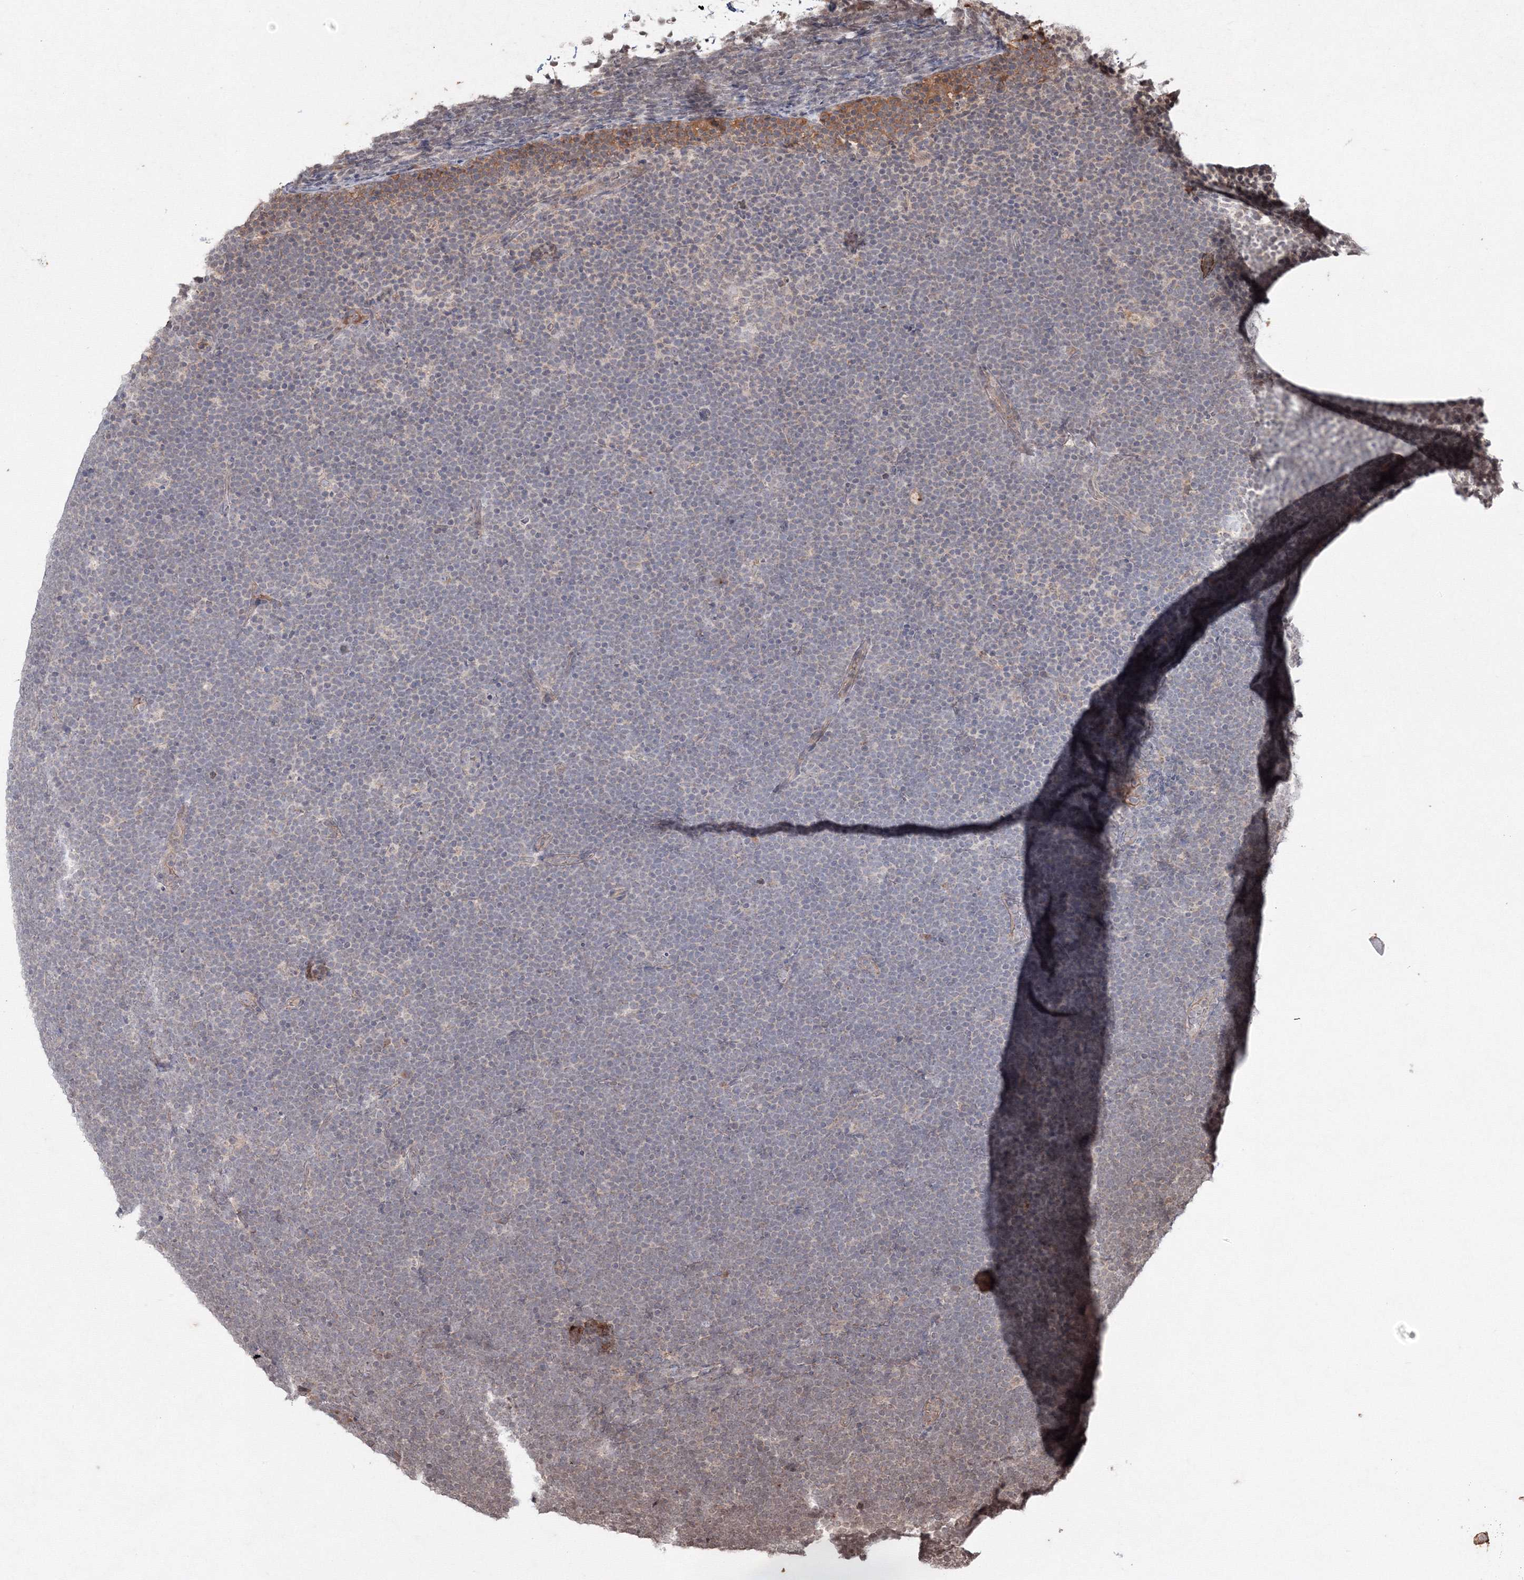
{"staining": {"intensity": "negative", "quantity": "none", "location": "none"}, "tissue": "lymphoma", "cell_type": "Tumor cells", "image_type": "cancer", "snomed": [{"axis": "morphology", "description": "Malignant lymphoma, non-Hodgkin's type, High grade"}, {"axis": "topography", "description": "Lymph node"}], "caption": "Immunohistochemical staining of human lymphoma reveals no significant expression in tumor cells.", "gene": "PEX13", "patient": {"sex": "male", "age": 13}}